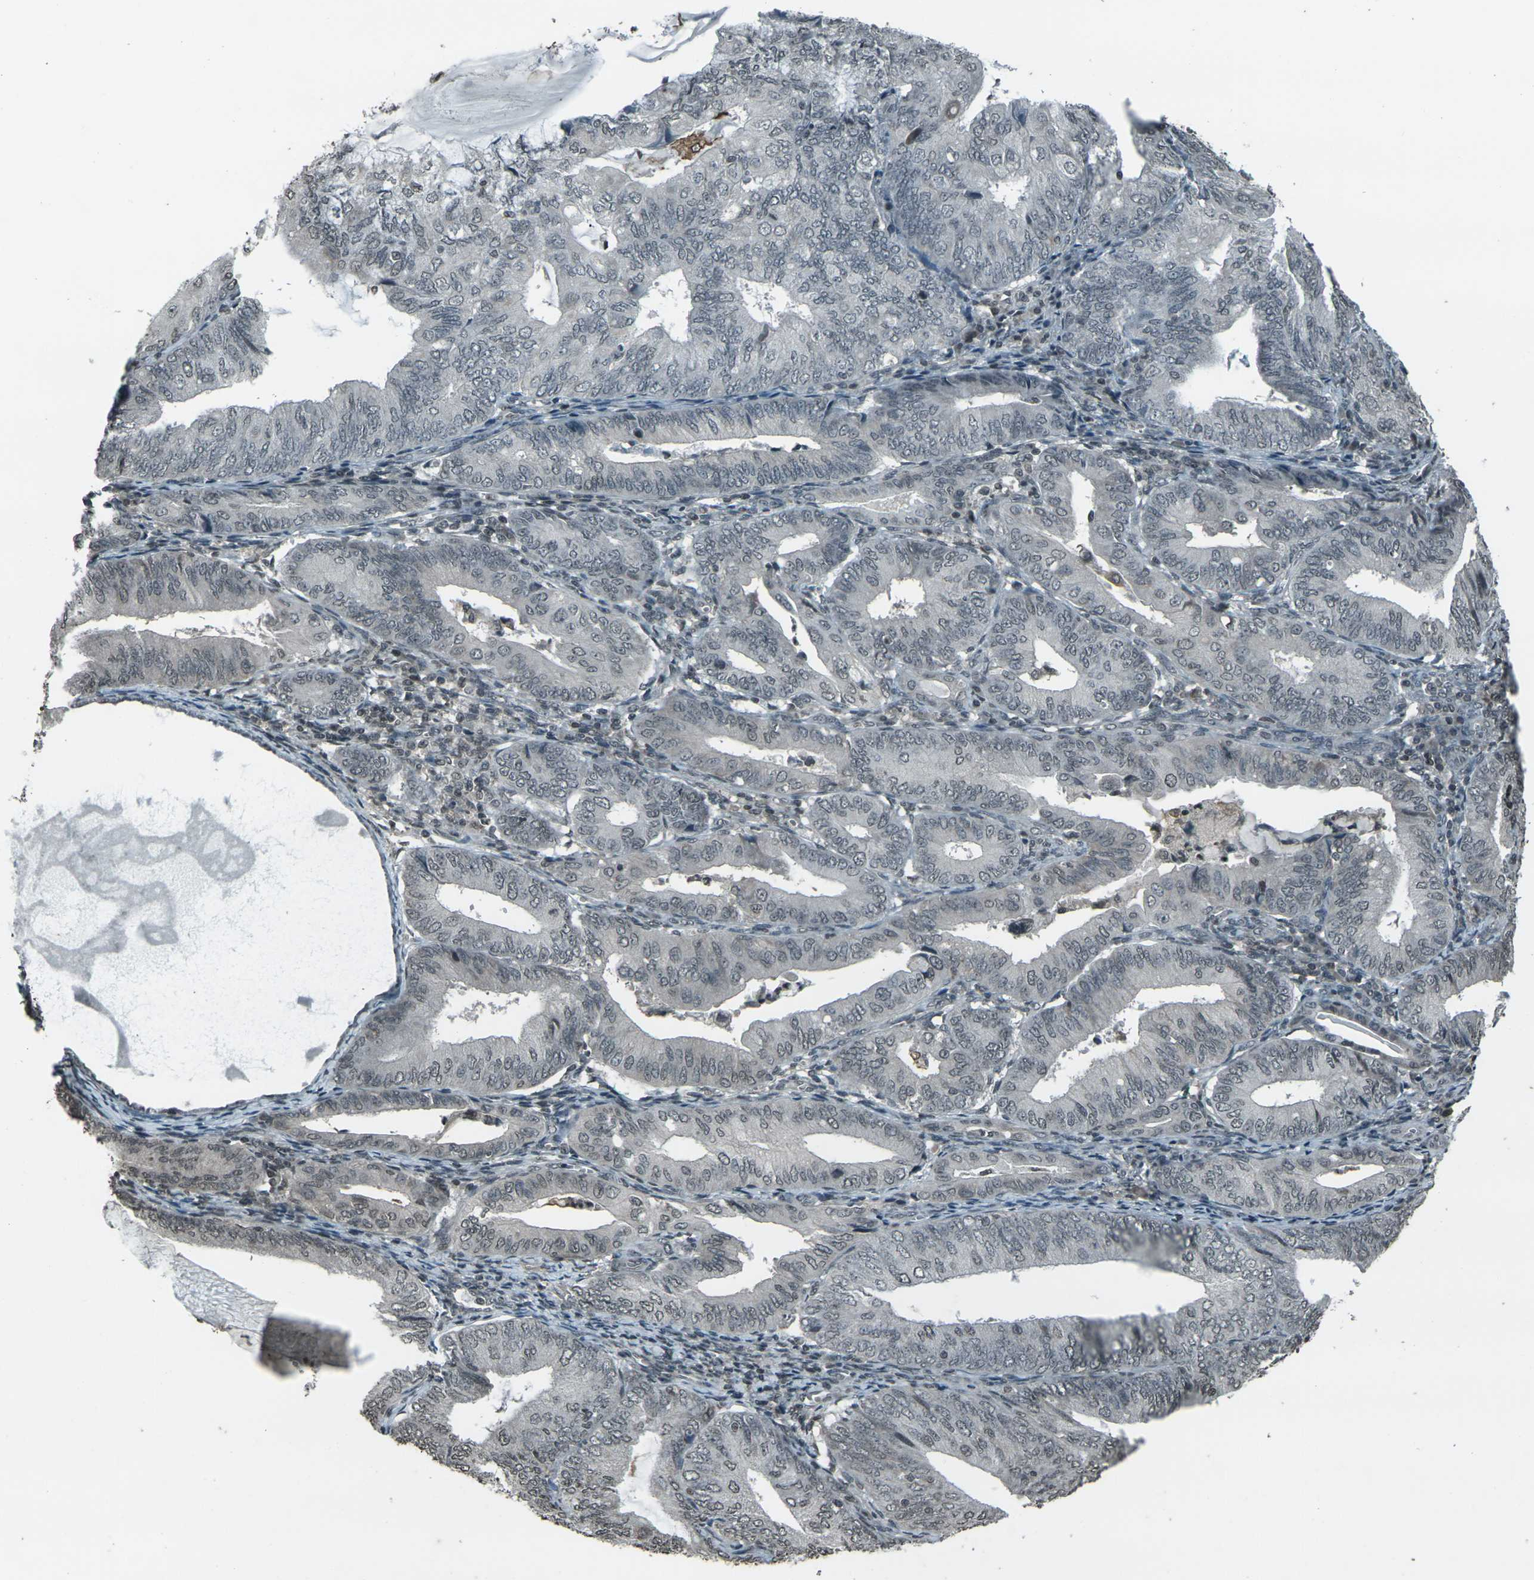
{"staining": {"intensity": "weak", "quantity": "<25%", "location": "nuclear"}, "tissue": "endometrial cancer", "cell_type": "Tumor cells", "image_type": "cancer", "snomed": [{"axis": "morphology", "description": "Adenocarcinoma, NOS"}, {"axis": "topography", "description": "Endometrium"}], "caption": "Adenocarcinoma (endometrial) stained for a protein using IHC displays no positivity tumor cells.", "gene": "PRPF8", "patient": {"sex": "female", "age": 81}}